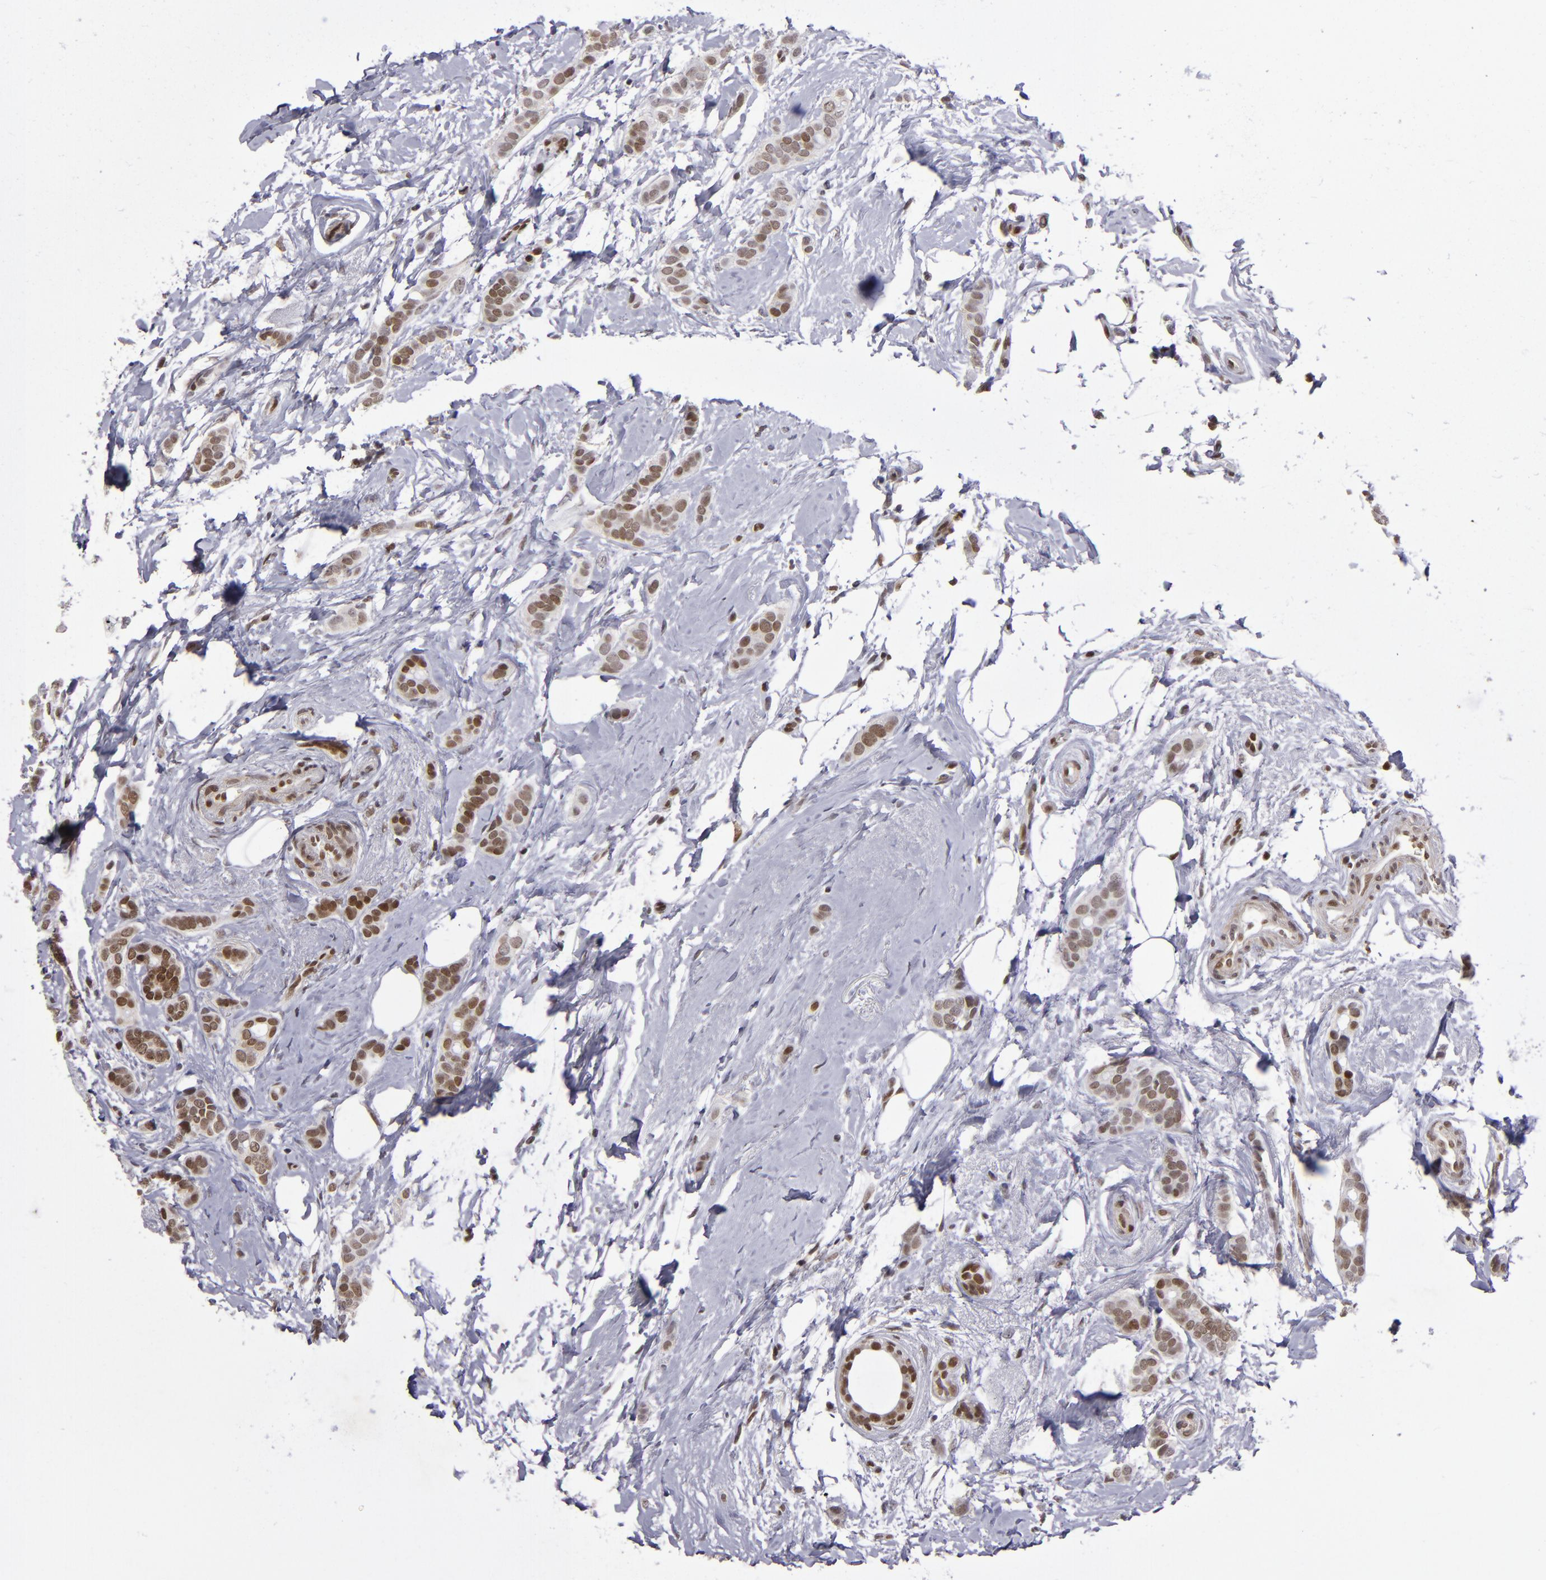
{"staining": {"intensity": "strong", "quantity": ">75%", "location": "cytoplasmic/membranous,nuclear"}, "tissue": "breast cancer", "cell_type": "Tumor cells", "image_type": "cancer", "snomed": [{"axis": "morphology", "description": "Duct carcinoma"}, {"axis": "topography", "description": "Breast"}], "caption": "Immunohistochemistry (IHC) (DAB (3,3'-diaminobenzidine)) staining of breast cancer demonstrates strong cytoplasmic/membranous and nuclear protein expression in about >75% of tumor cells.", "gene": "MGMT", "patient": {"sex": "female", "age": 54}}